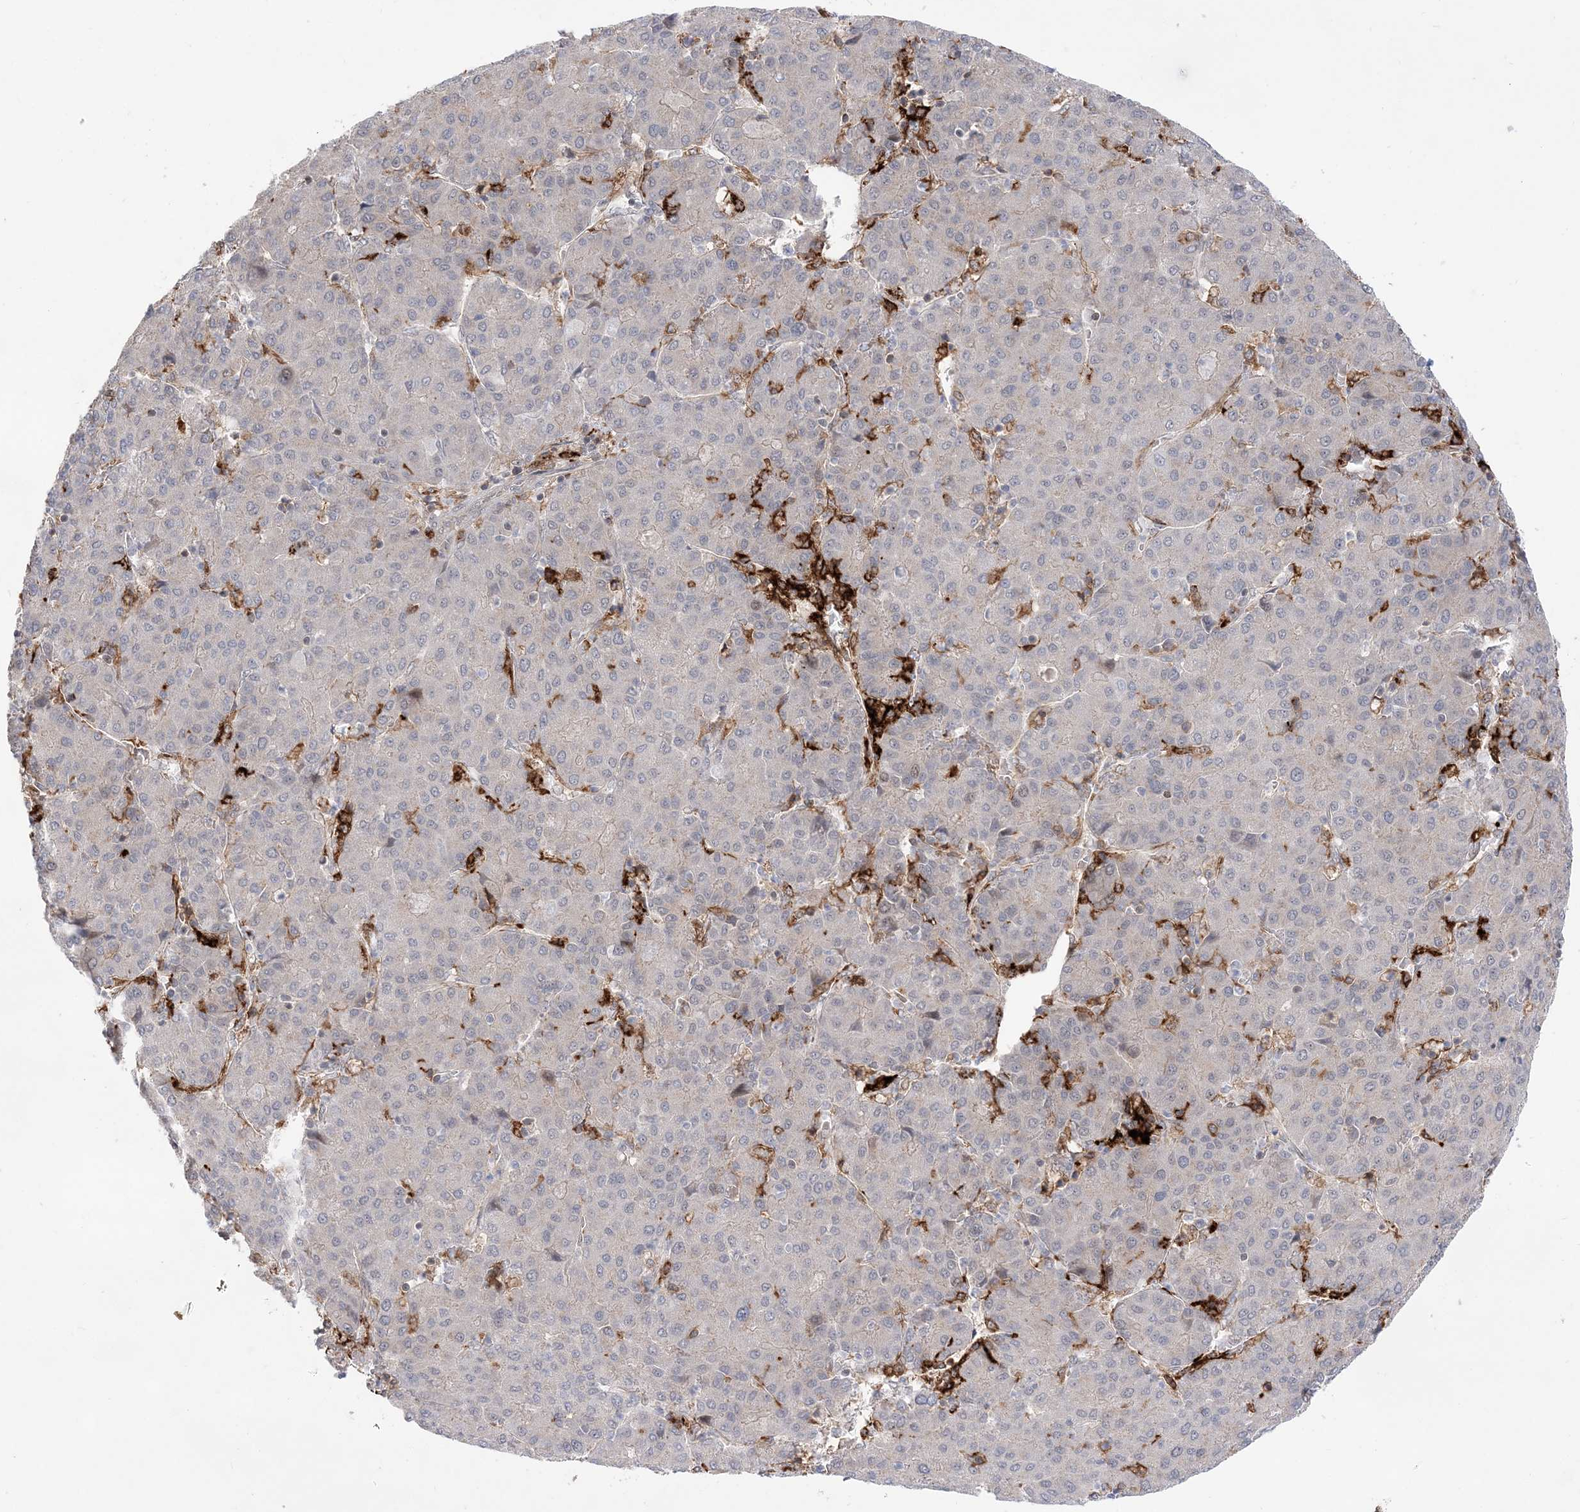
{"staining": {"intensity": "negative", "quantity": "none", "location": "none"}, "tissue": "liver cancer", "cell_type": "Tumor cells", "image_type": "cancer", "snomed": [{"axis": "morphology", "description": "Carcinoma, Hepatocellular, NOS"}, {"axis": "topography", "description": "Liver"}], "caption": "The IHC histopathology image has no significant expression in tumor cells of liver hepatocellular carcinoma tissue.", "gene": "ANAPC15", "patient": {"sex": "male", "age": 65}}